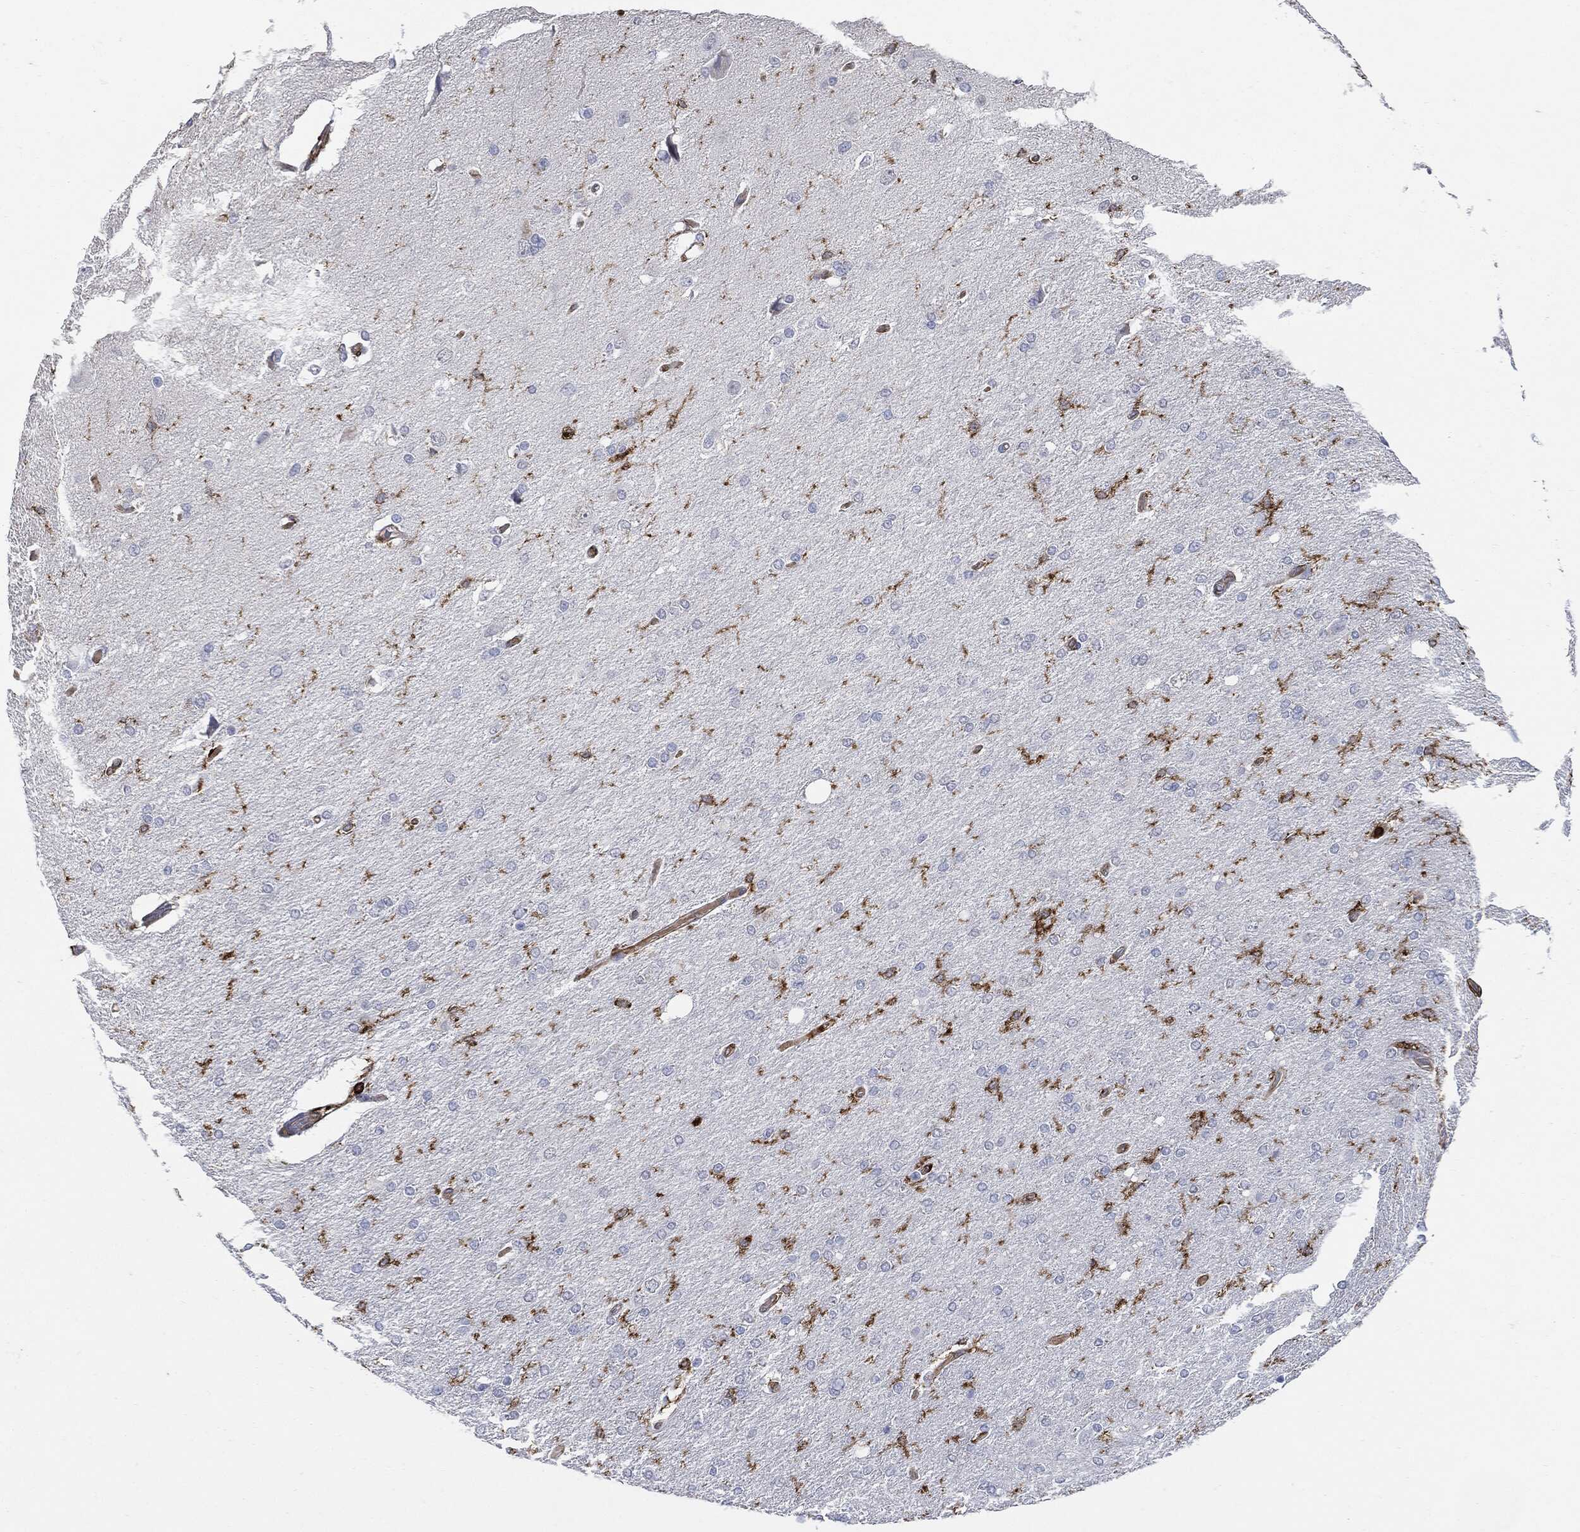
{"staining": {"intensity": "negative", "quantity": "none", "location": "none"}, "tissue": "glioma", "cell_type": "Tumor cells", "image_type": "cancer", "snomed": [{"axis": "morphology", "description": "Glioma, malignant, High grade"}, {"axis": "topography", "description": "Cerebral cortex"}], "caption": "Micrograph shows no protein expression in tumor cells of high-grade glioma (malignant) tissue. (Stains: DAB (3,3'-diaminobenzidine) immunohistochemistry with hematoxylin counter stain, Microscopy: brightfield microscopy at high magnification).", "gene": "PTPRC", "patient": {"sex": "male", "age": 70}}